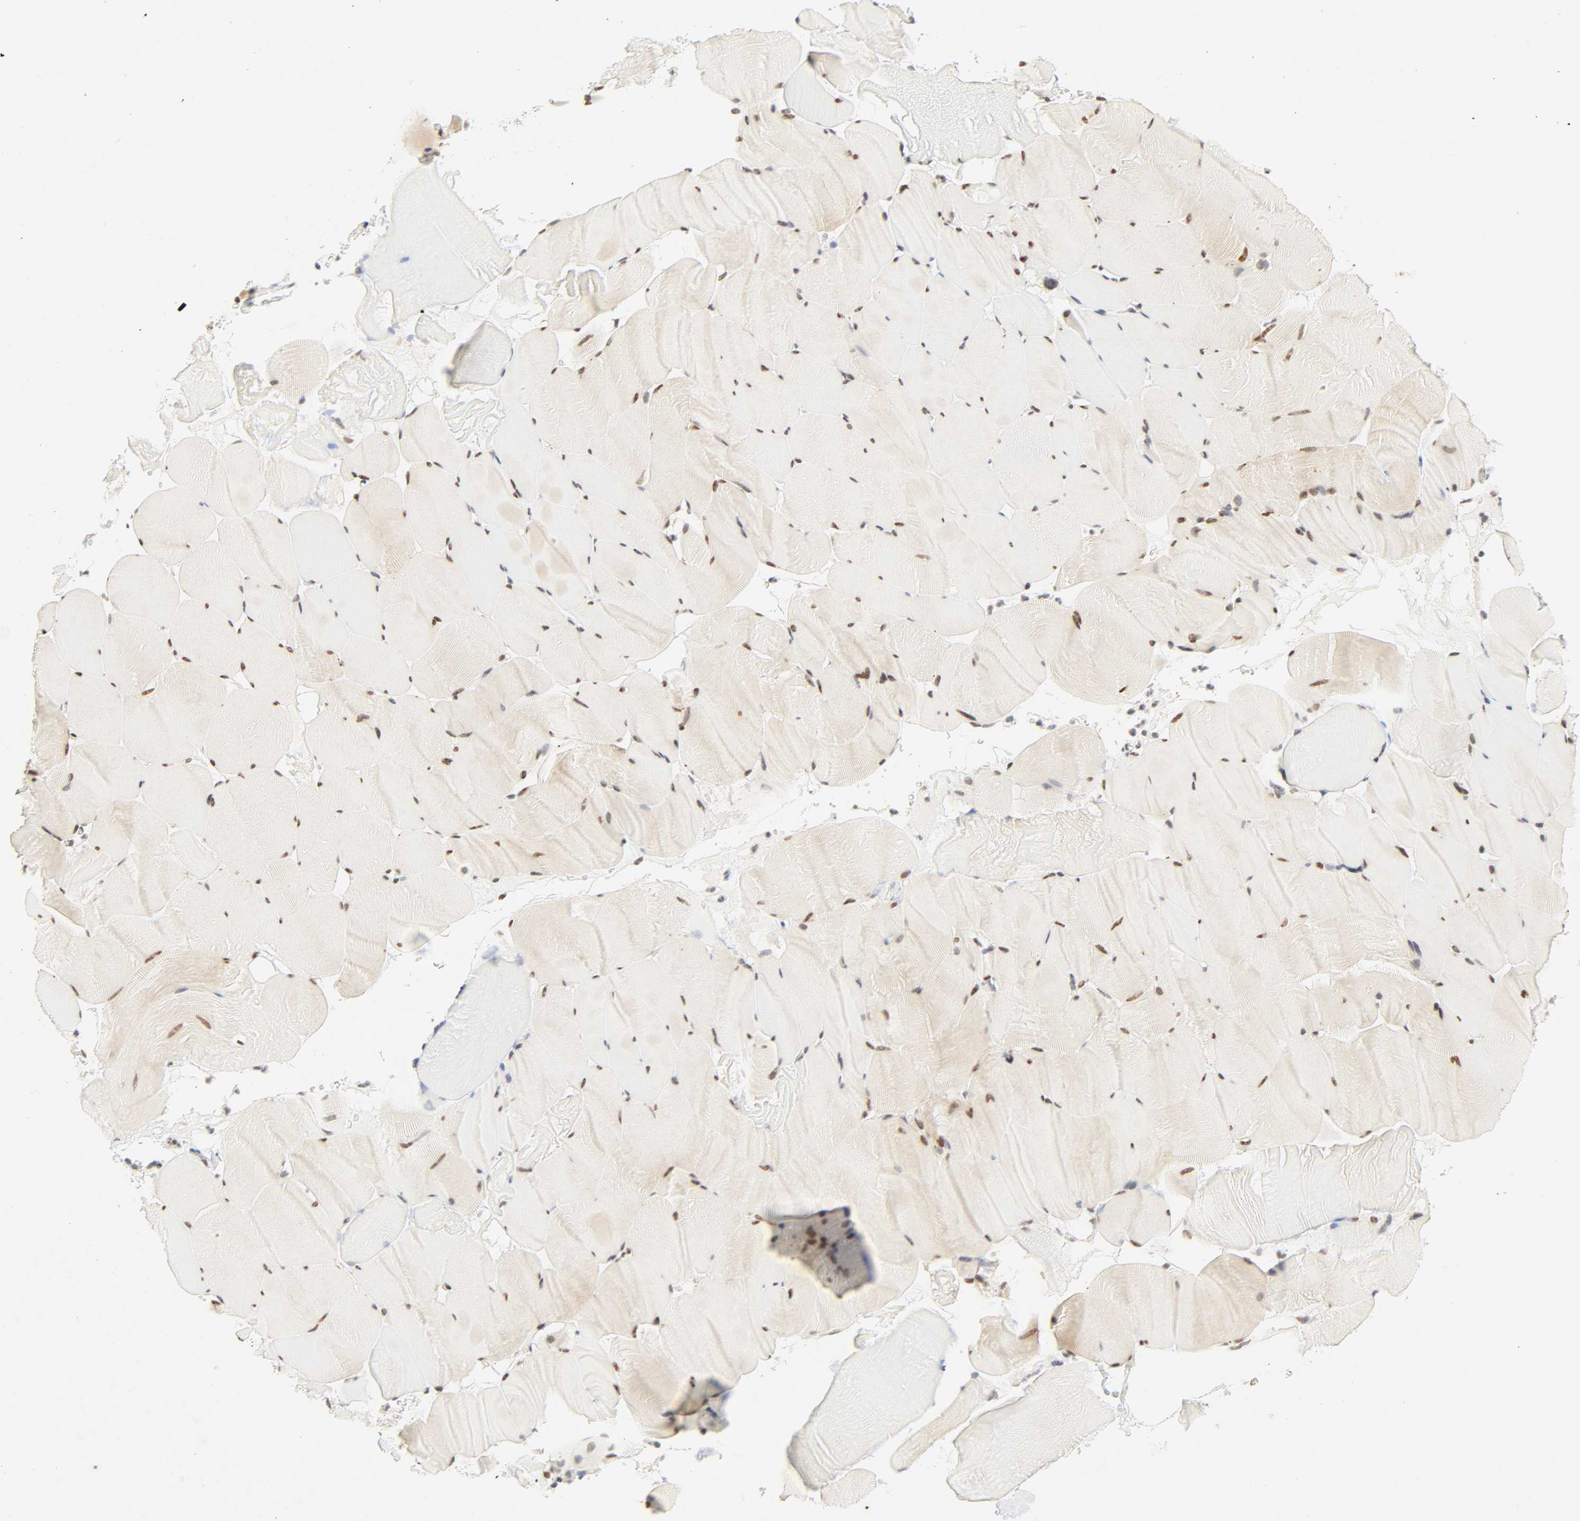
{"staining": {"intensity": "negative", "quantity": "none", "location": "none"}, "tissue": "skeletal muscle", "cell_type": "Myocytes", "image_type": "normal", "snomed": [{"axis": "morphology", "description": "Normal tissue, NOS"}, {"axis": "topography", "description": "Skeletal muscle"}], "caption": "This is an IHC image of normal skeletal muscle. There is no expression in myocytes.", "gene": "DAZAP1", "patient": {"sex": "male", "age": 62}}